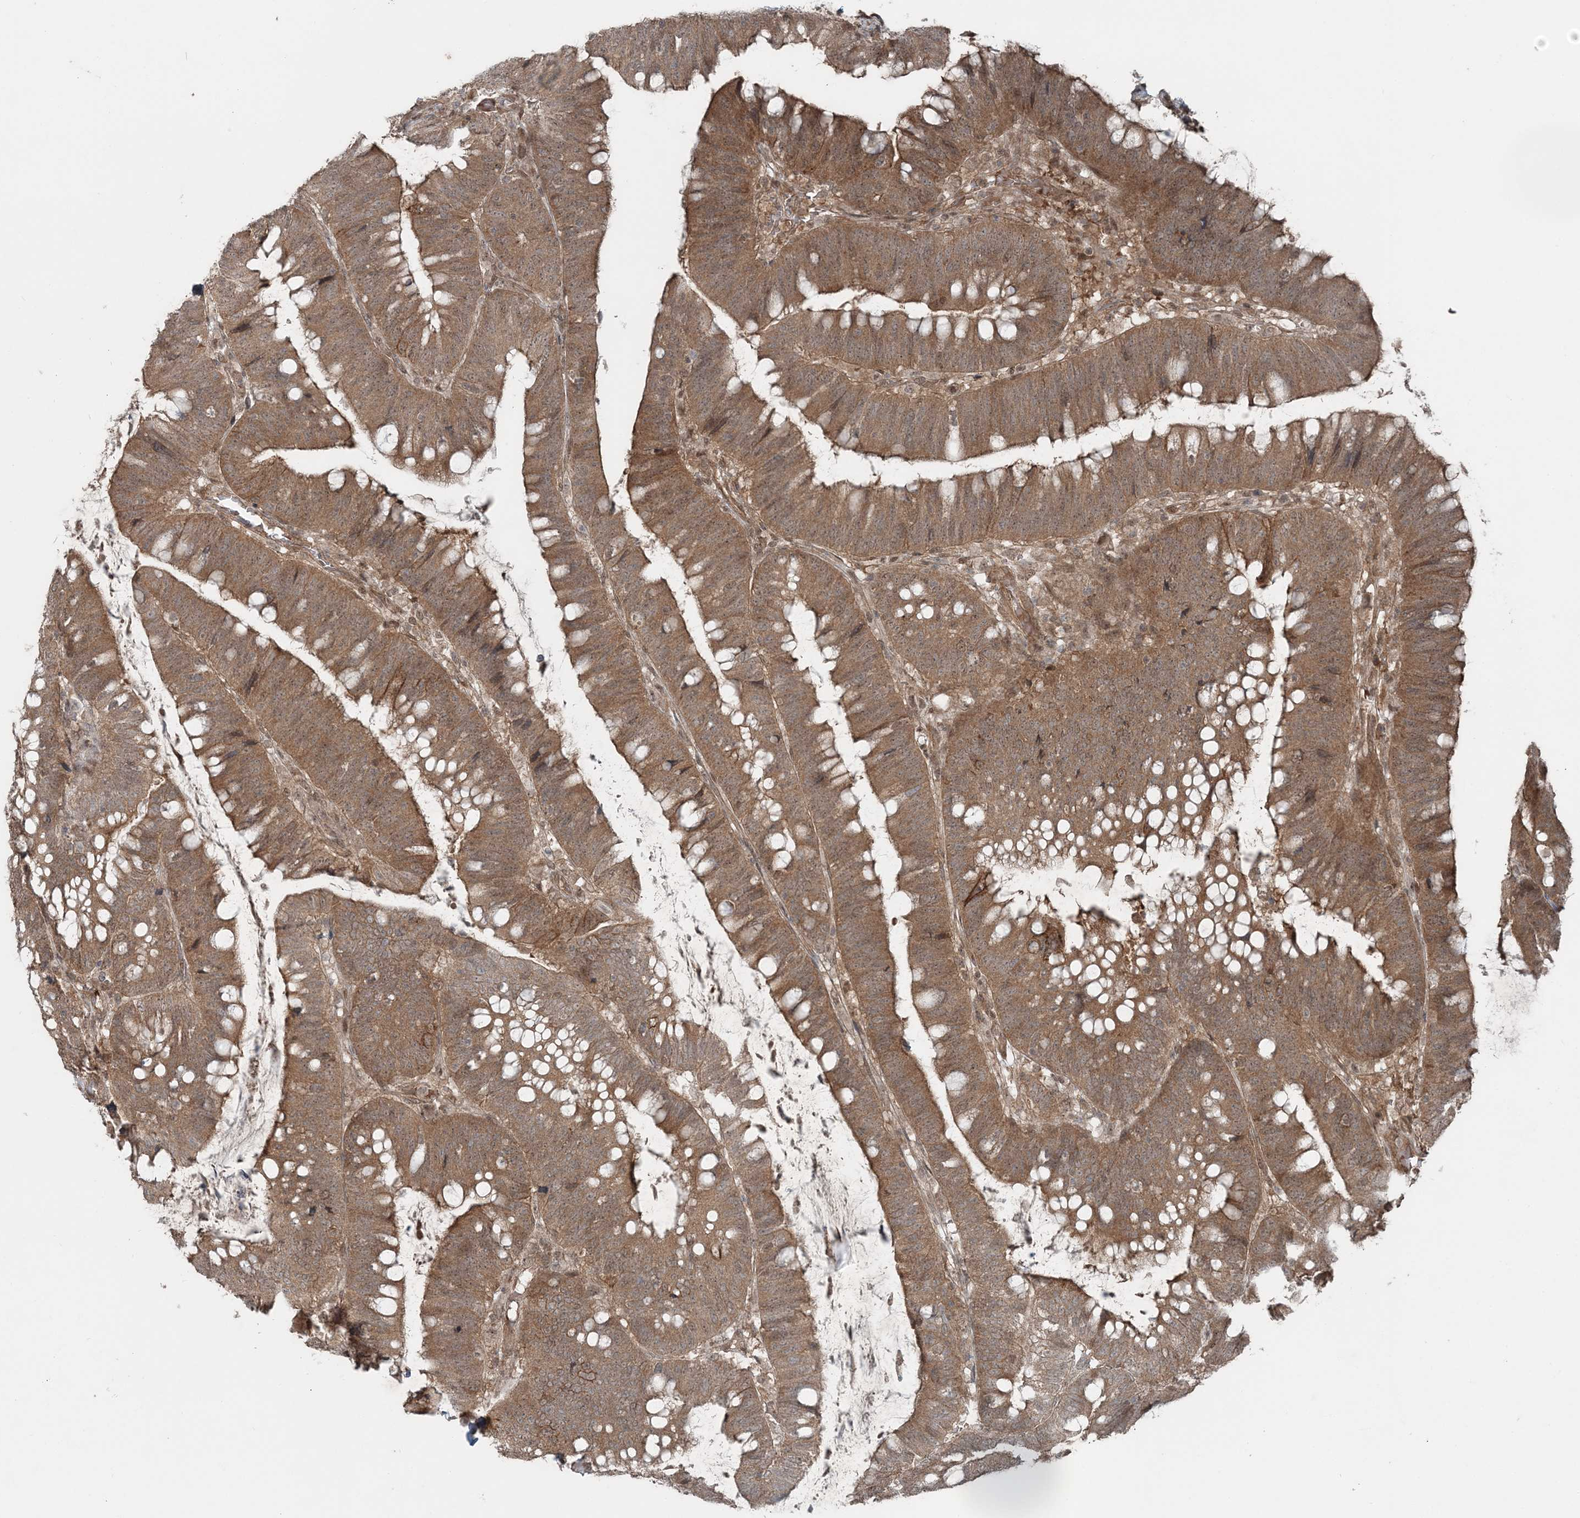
{"staining": {"intensity": "moderate", "quantity": ">75%", "location": "cytoplasmic/membranous"}, "tissue": "colorectal cancer", "cell_type": "Tumor cells", "image_type": "cancer", "snomed": [{"axis": "morphology", "description": "Adenocarcinoma, NOS"}, {"axis": "topography", "description": "Colon"}], "caption": "Brown immunohistochemical staining in colorectal cancer reveals moderate cytoplasmic/membranous staining in about >75% of tumor cells.", "gene": "FBXL17", "patient": {"sex": "female", "age": 66}}